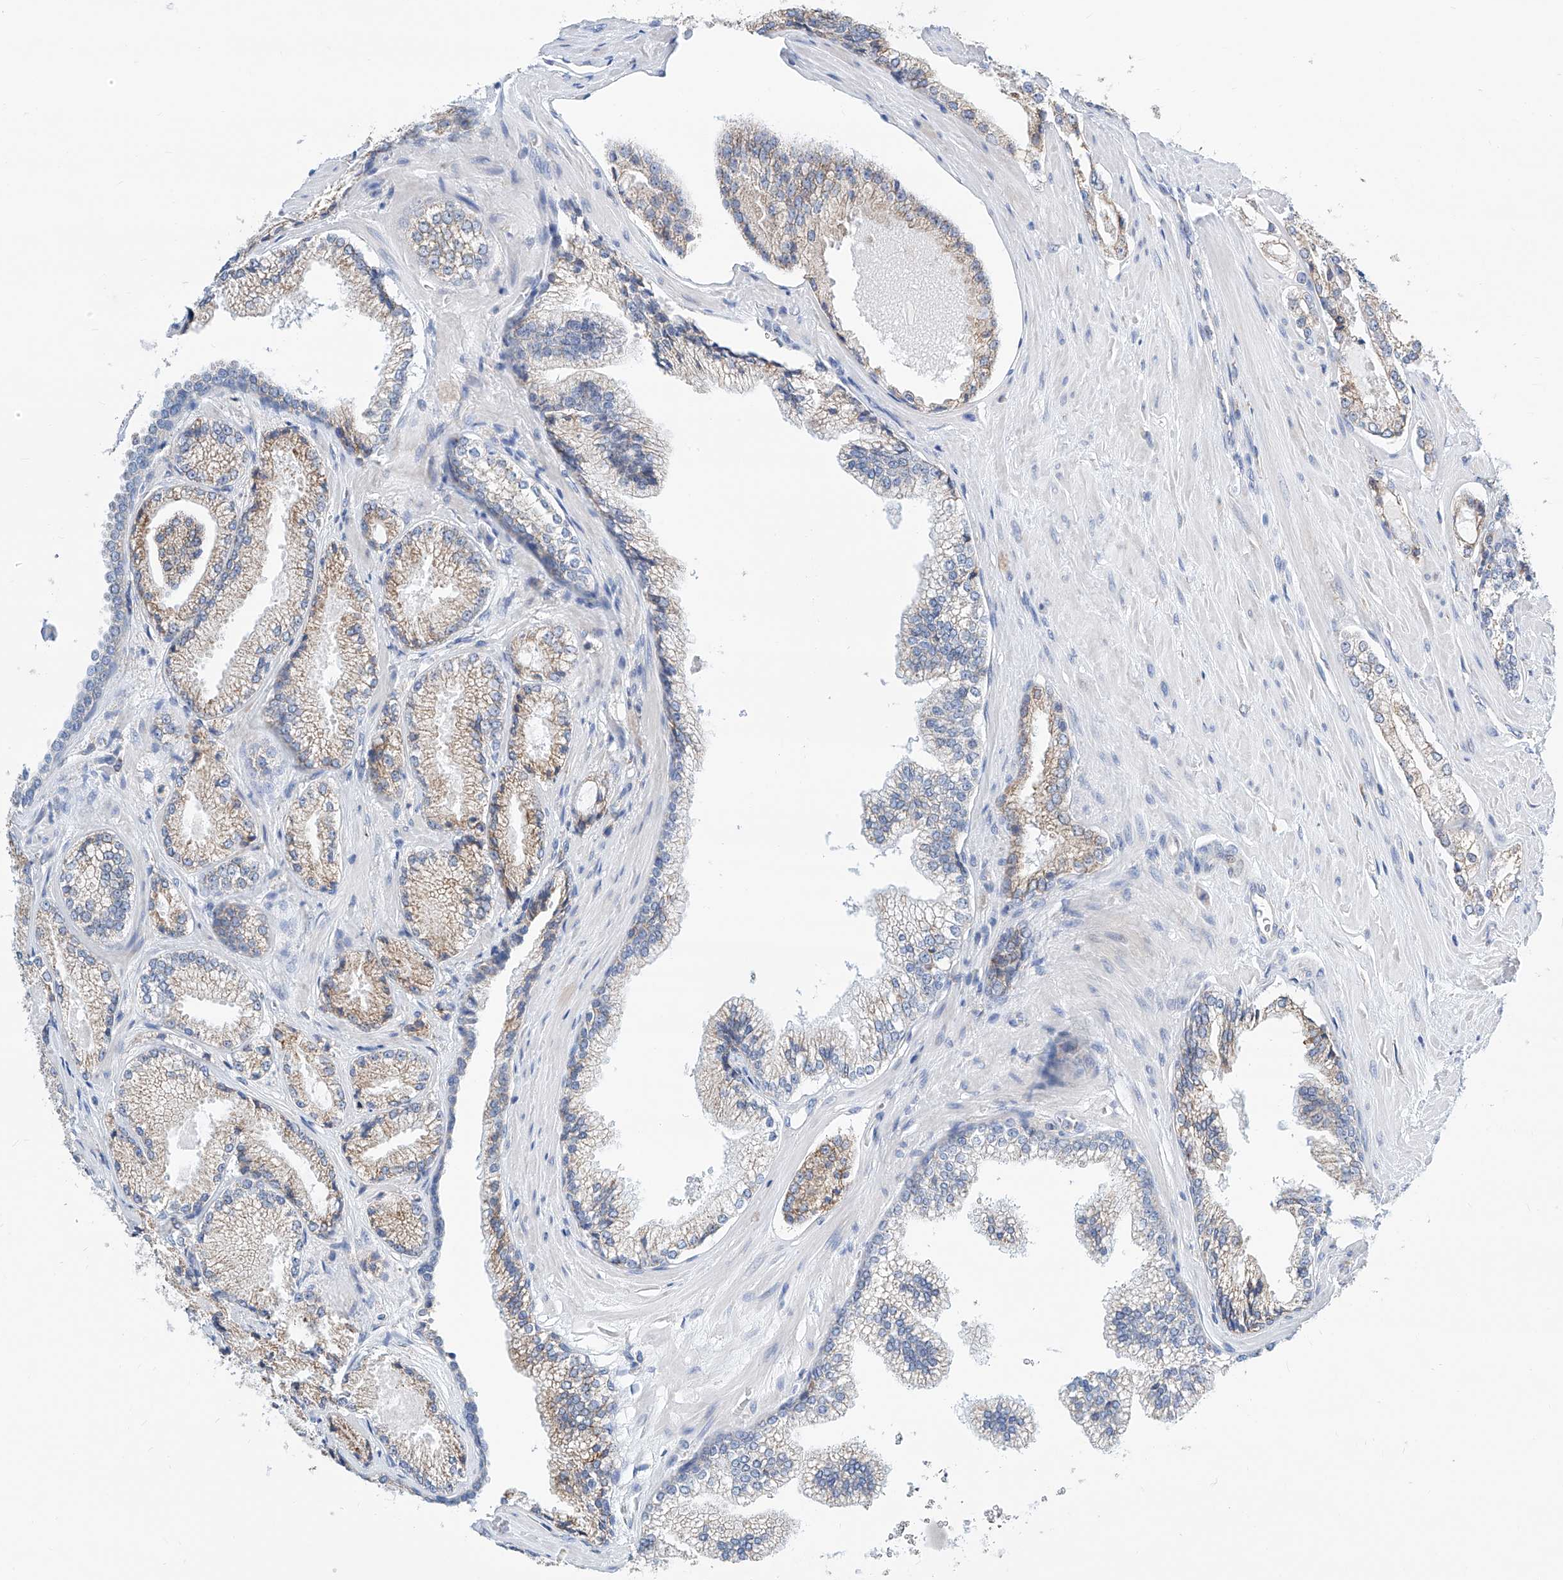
{"staining": {"intensity": "weak", "quantity": "25%-75%", "location": "cytoplasmic/membranous"}, "tissue": "prostate cancer", "cell_type": "Tumor cells", "image_type": "cancer", "snomed": [{"axis": "morphology", "description": "Adenocarcinoma, High grade"}, {"axis": "topography", "description": "Prostate"}], "caption": "Human prostate cancer stained for a protein (brown) exhibits weak cytoplasmic/membranous positive expression in about 25%-75% of tumor cells.", "gene": "MAD2L1", "patient": {"sex": "male", "age": 73}}